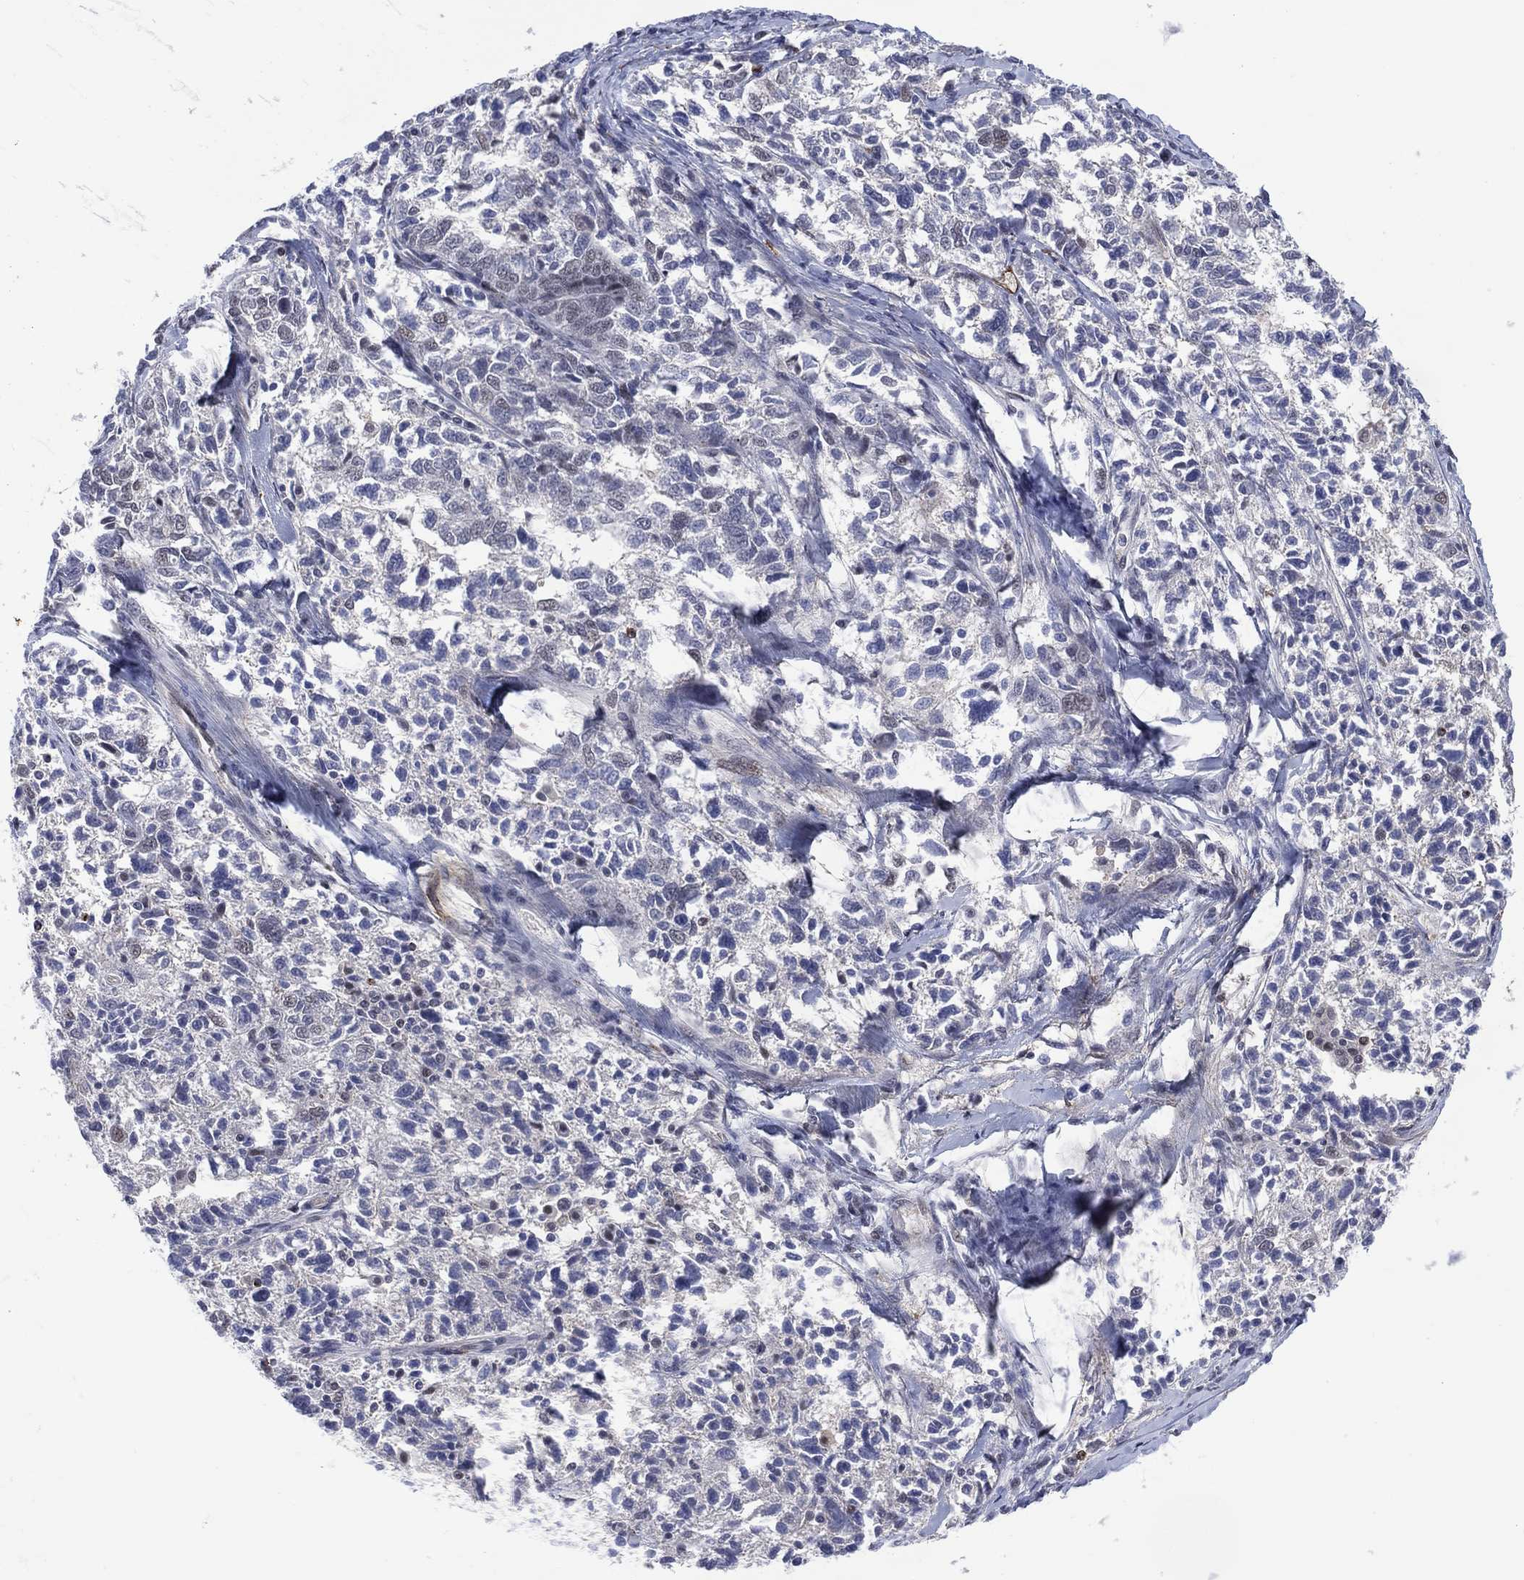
{"staining": {"intensity": "negative", "quantity": "none", "location": "none"}, "tissue": "ovarian cancer", "cell_type": "Tumor cells", "image_type": "cancer", "snomed": [{"axis": "morphology", "description": "Cystadenocarcinoma, serous, NOS"}, {"axis": "topography", "description": "Ovary"}], "caption": "This is a micrograph of immunohistochemistry staining of ovarian cancer (serous cystadenocarcinoma), which shows no positivity in tumor cells.", "gene": "DPP4", "patient": {"sex": "female", "age": 71}}